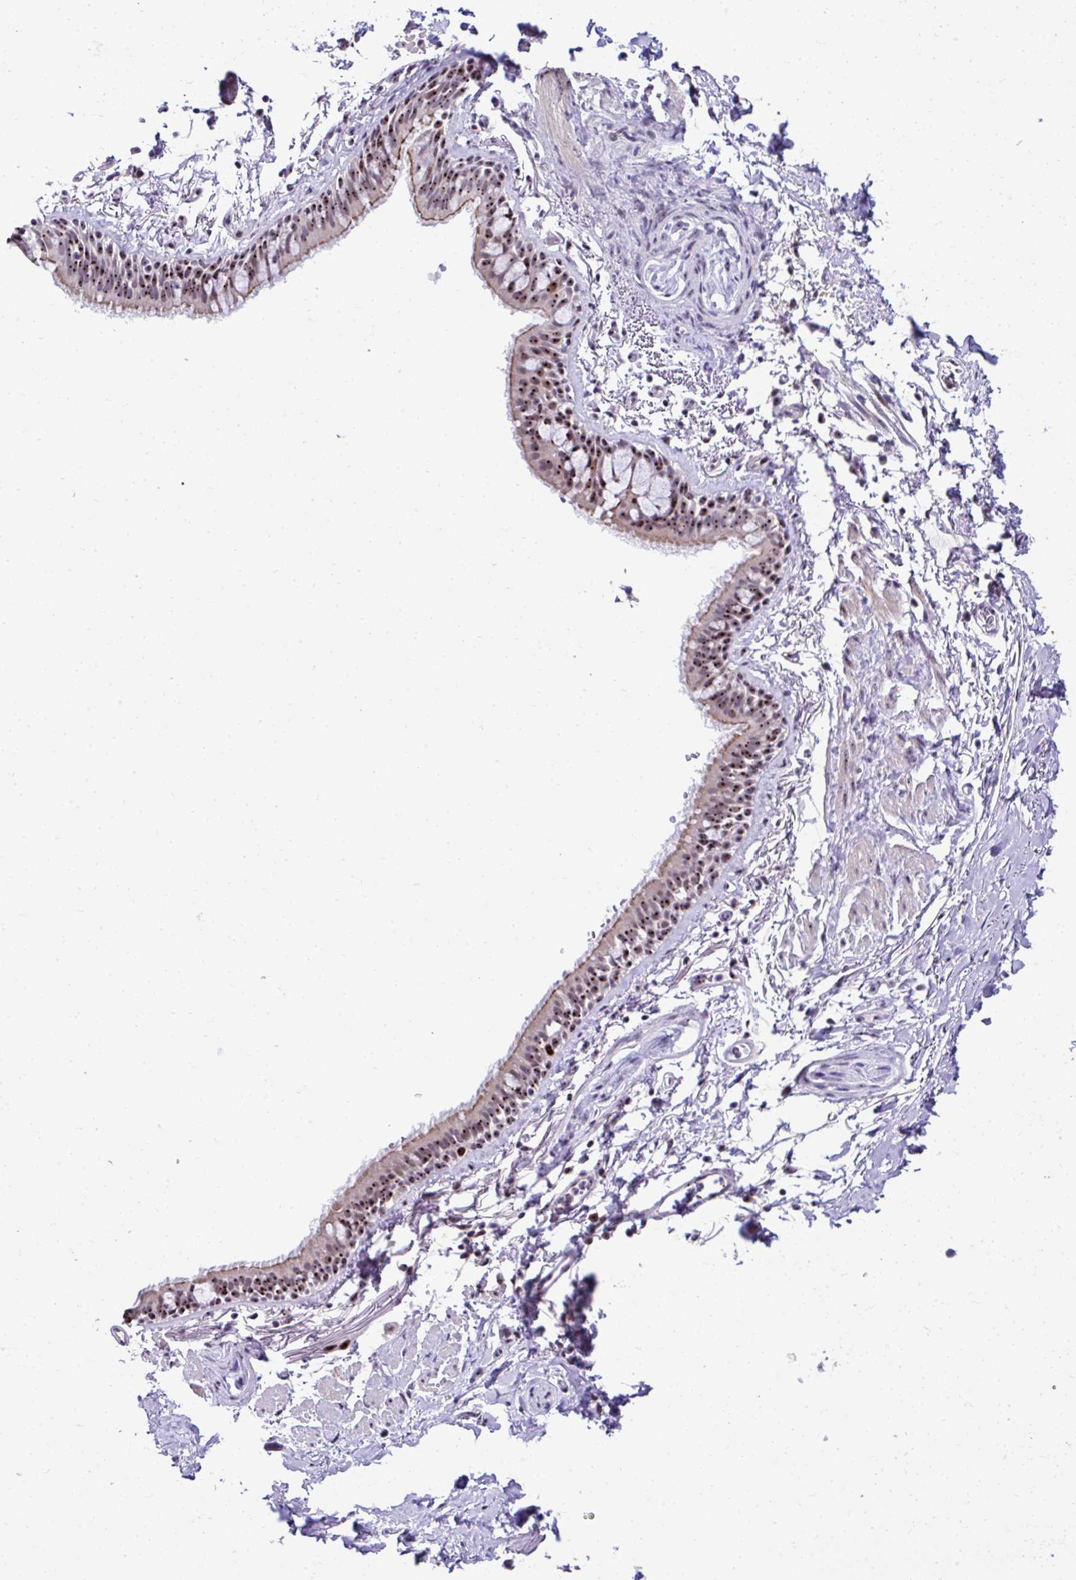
{"staining": {"intensity": "strong", "quantity": ">75%", "location": "nuclear"}, "tissue": "bronchus", "cell_type": "Respiratory epithelial cells", "image_type": "normal", "snomed": [{"axis": "morphology", "description": "Normal tissue, NOS"}, {"axis": "topography", "description": "Lymph node"}, {"axis": "topography", "description": "Cartilage tissue"}, {"axis": "topography", "description": "Bronchus"}], "caption": "Protein expression analysis of normal human bronchus reveals strong nuclear expression in about >75% of respiratory epithelial cells.", "gene": "CEP72", "patient": {"sex": "female", "age": 70}}